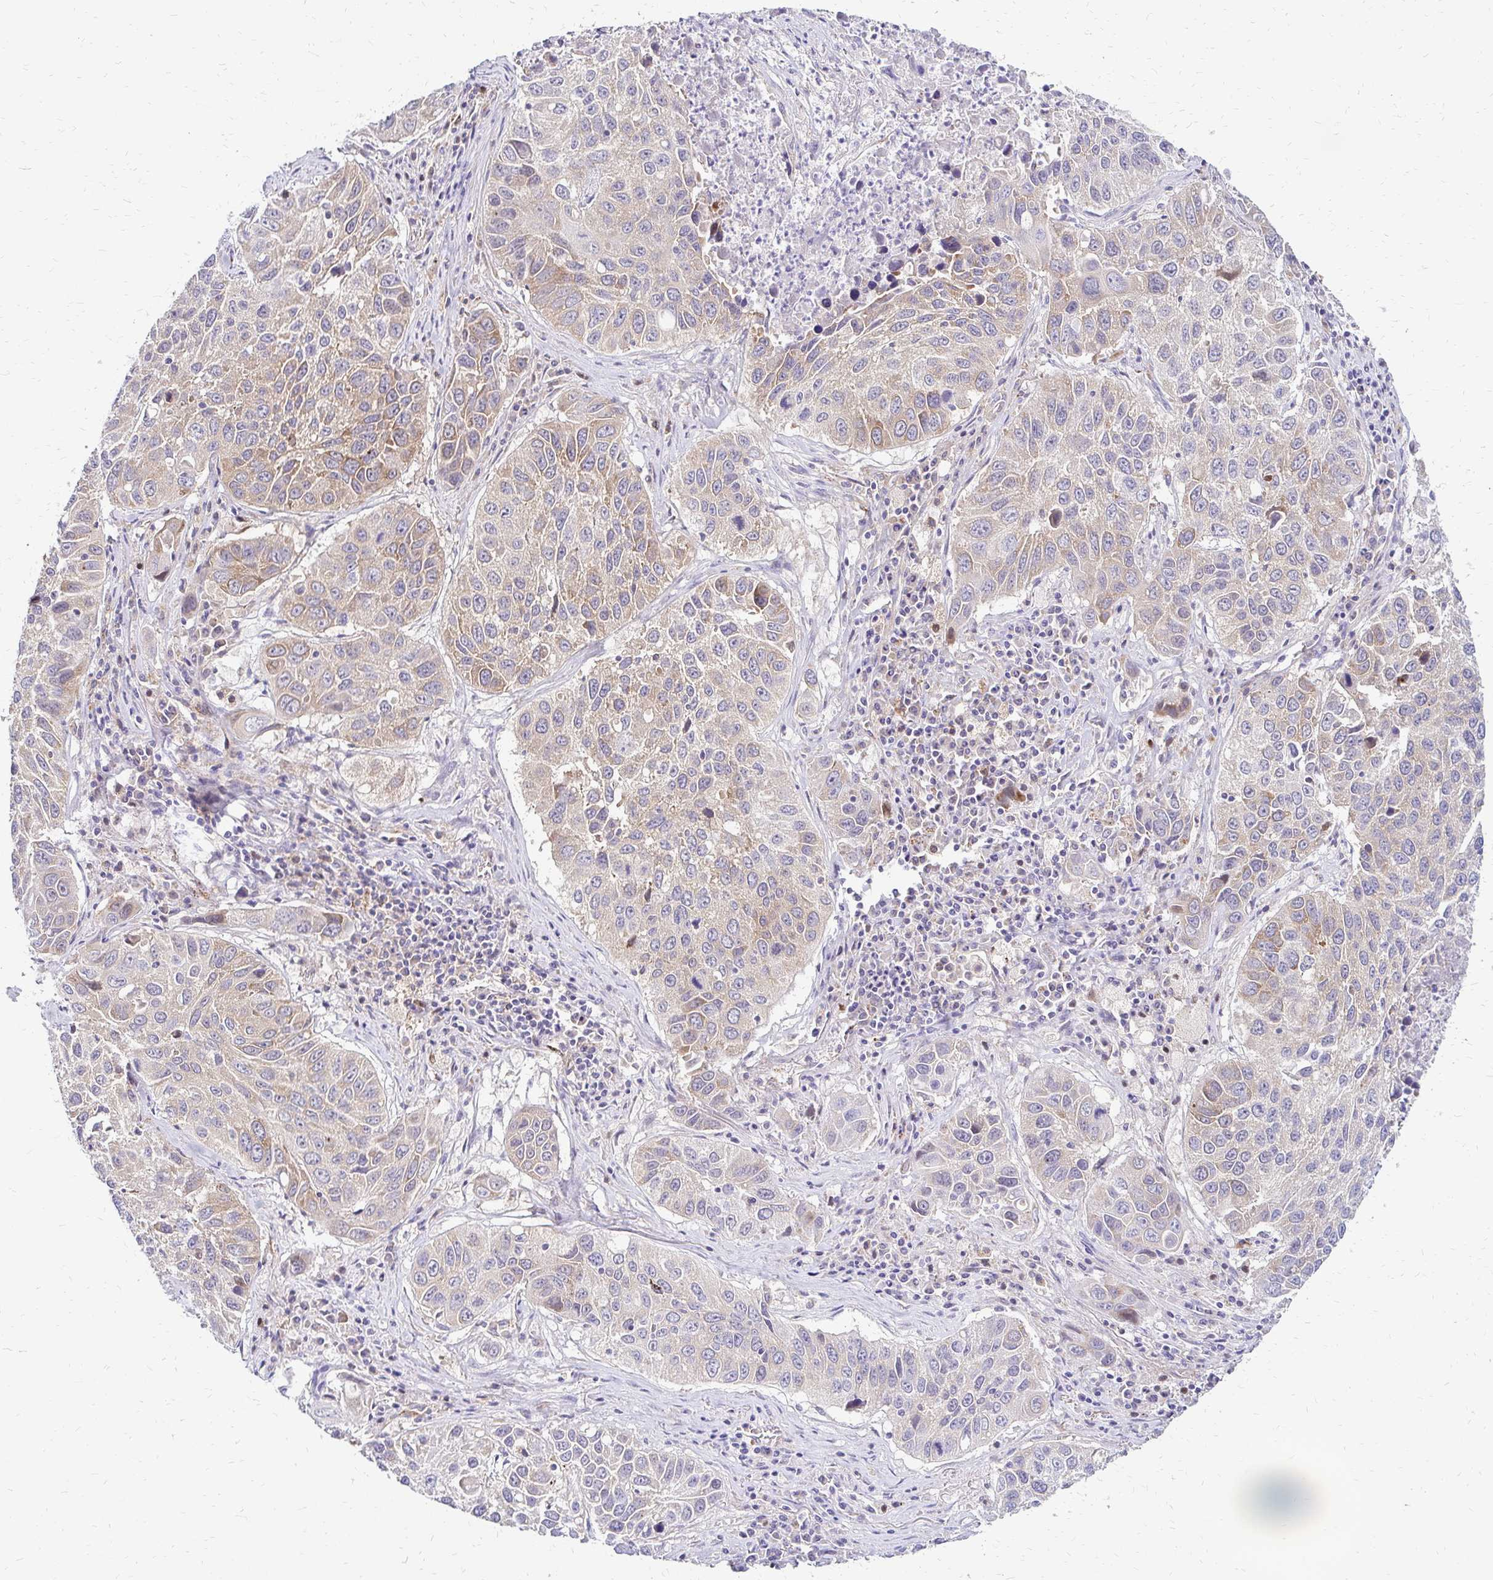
{"staining": {"intensity": "weak", "quantity": "25%-75%", "location": "cytoplasmic/membranous"}, "tissue": "lung cancer", "cell_type": "Tumor cells", "image_type": "cancer", "snomed": [{"axis": "morphology", "description": "Squamous cell carcinoma, NOS"}, {"axis": "topography", "description": "Lung"}], "caption": "This is an image of immunohistochemistry (IHC) staining of squamous cell carcinoma (lung), which shows weak expression in the cytoplasmic/membranous of tumor cells.", "gene": "IDUA", "patient": {"sex": "female", "age": 61}}